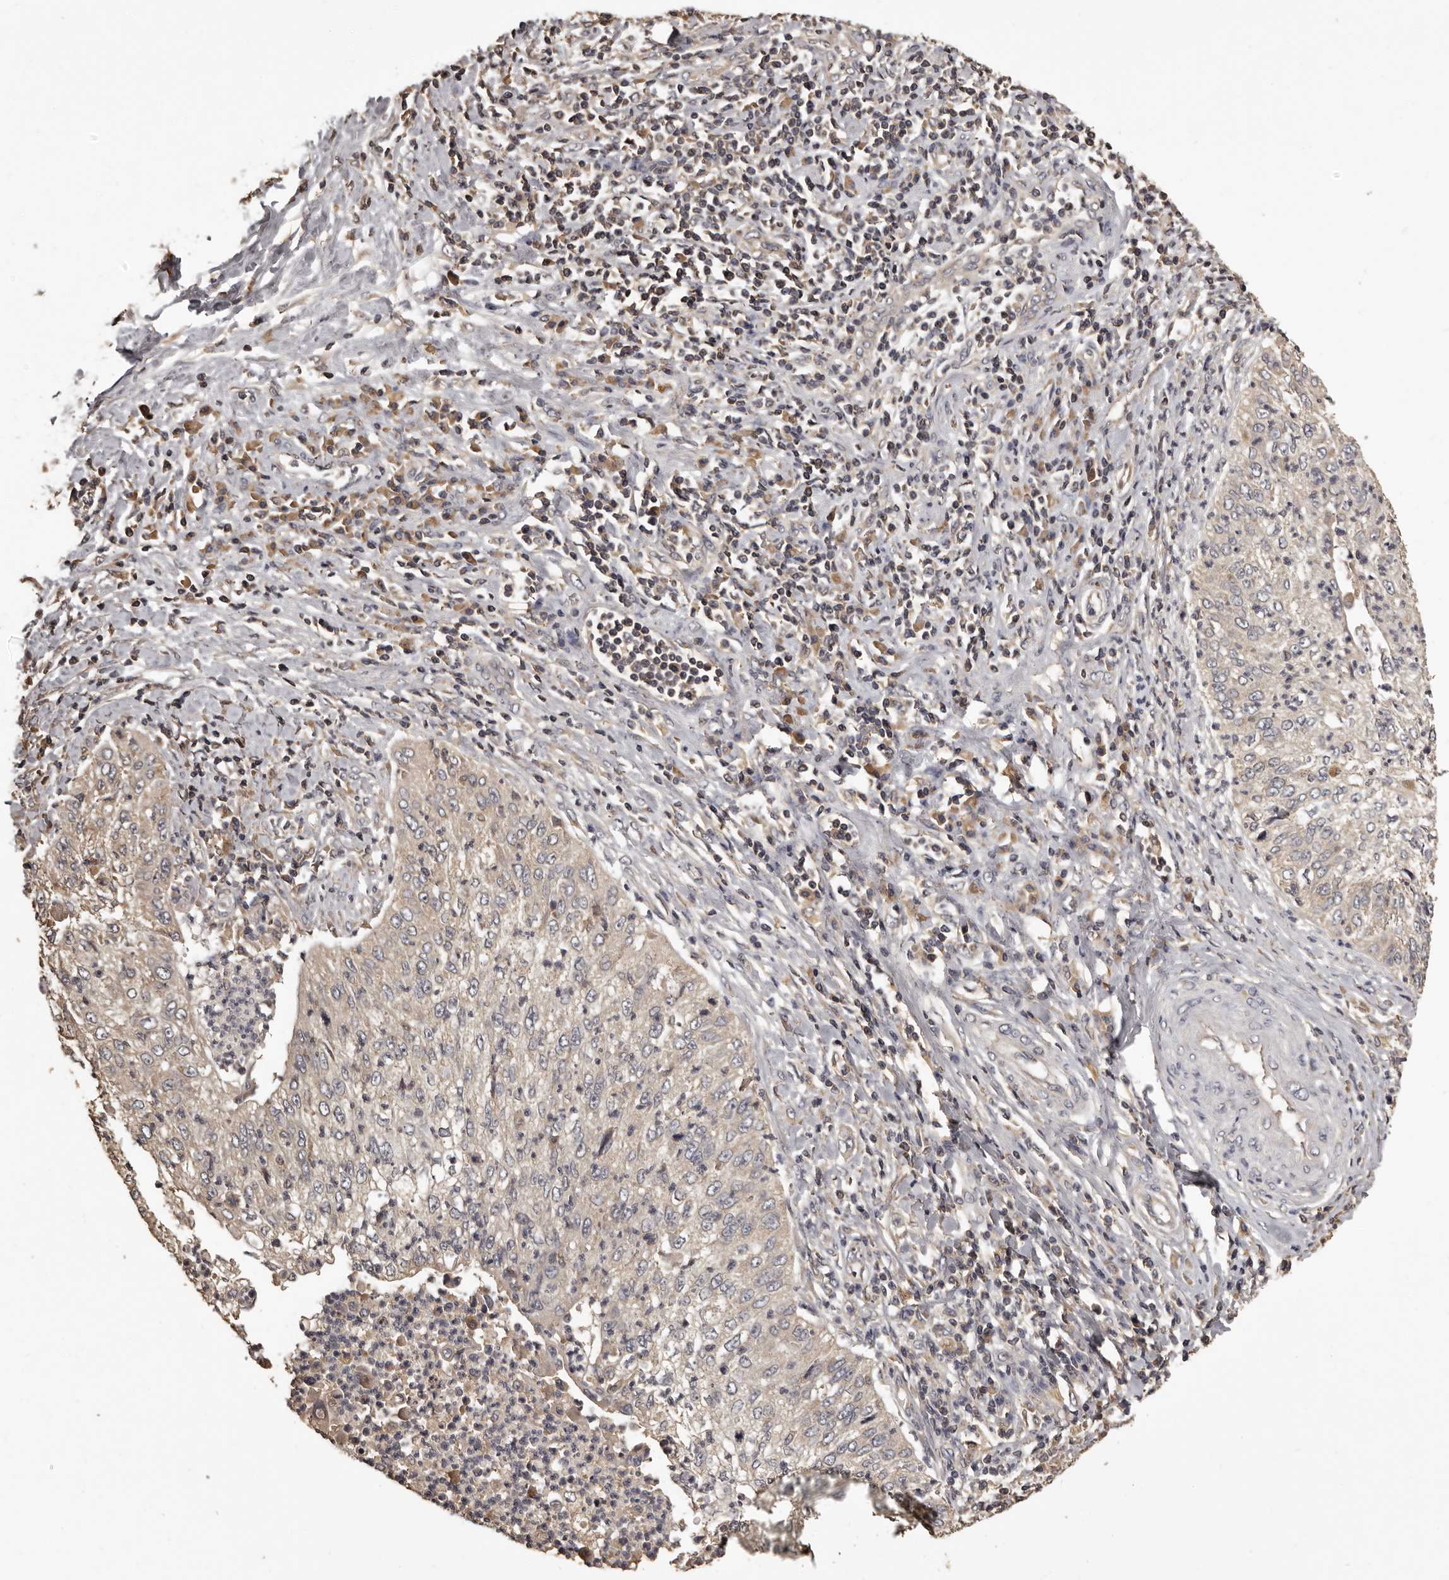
{"staining": {"intensity": "weak", "quantity": "<25%", "location": "cytoplasmic/membranous"}, "tissue": "cervical cancer", "cell_type": "Tumor cells", "image_type": "cancer", "snomed": [{"axis": "morphology", "description": "Squamous cell carcinoma, NOS"}, {"axis": "topography", "description": "Cervix"}], "caption": "Tumor cells are negative for brown protein staining in cervical cancer (squamous cell carcinoma). (Immunohistochemistry (ihc), brightfield microscopy, high magnification).", "gene": "MGAT5", "patient": {"sex": "female", "age": 30}}